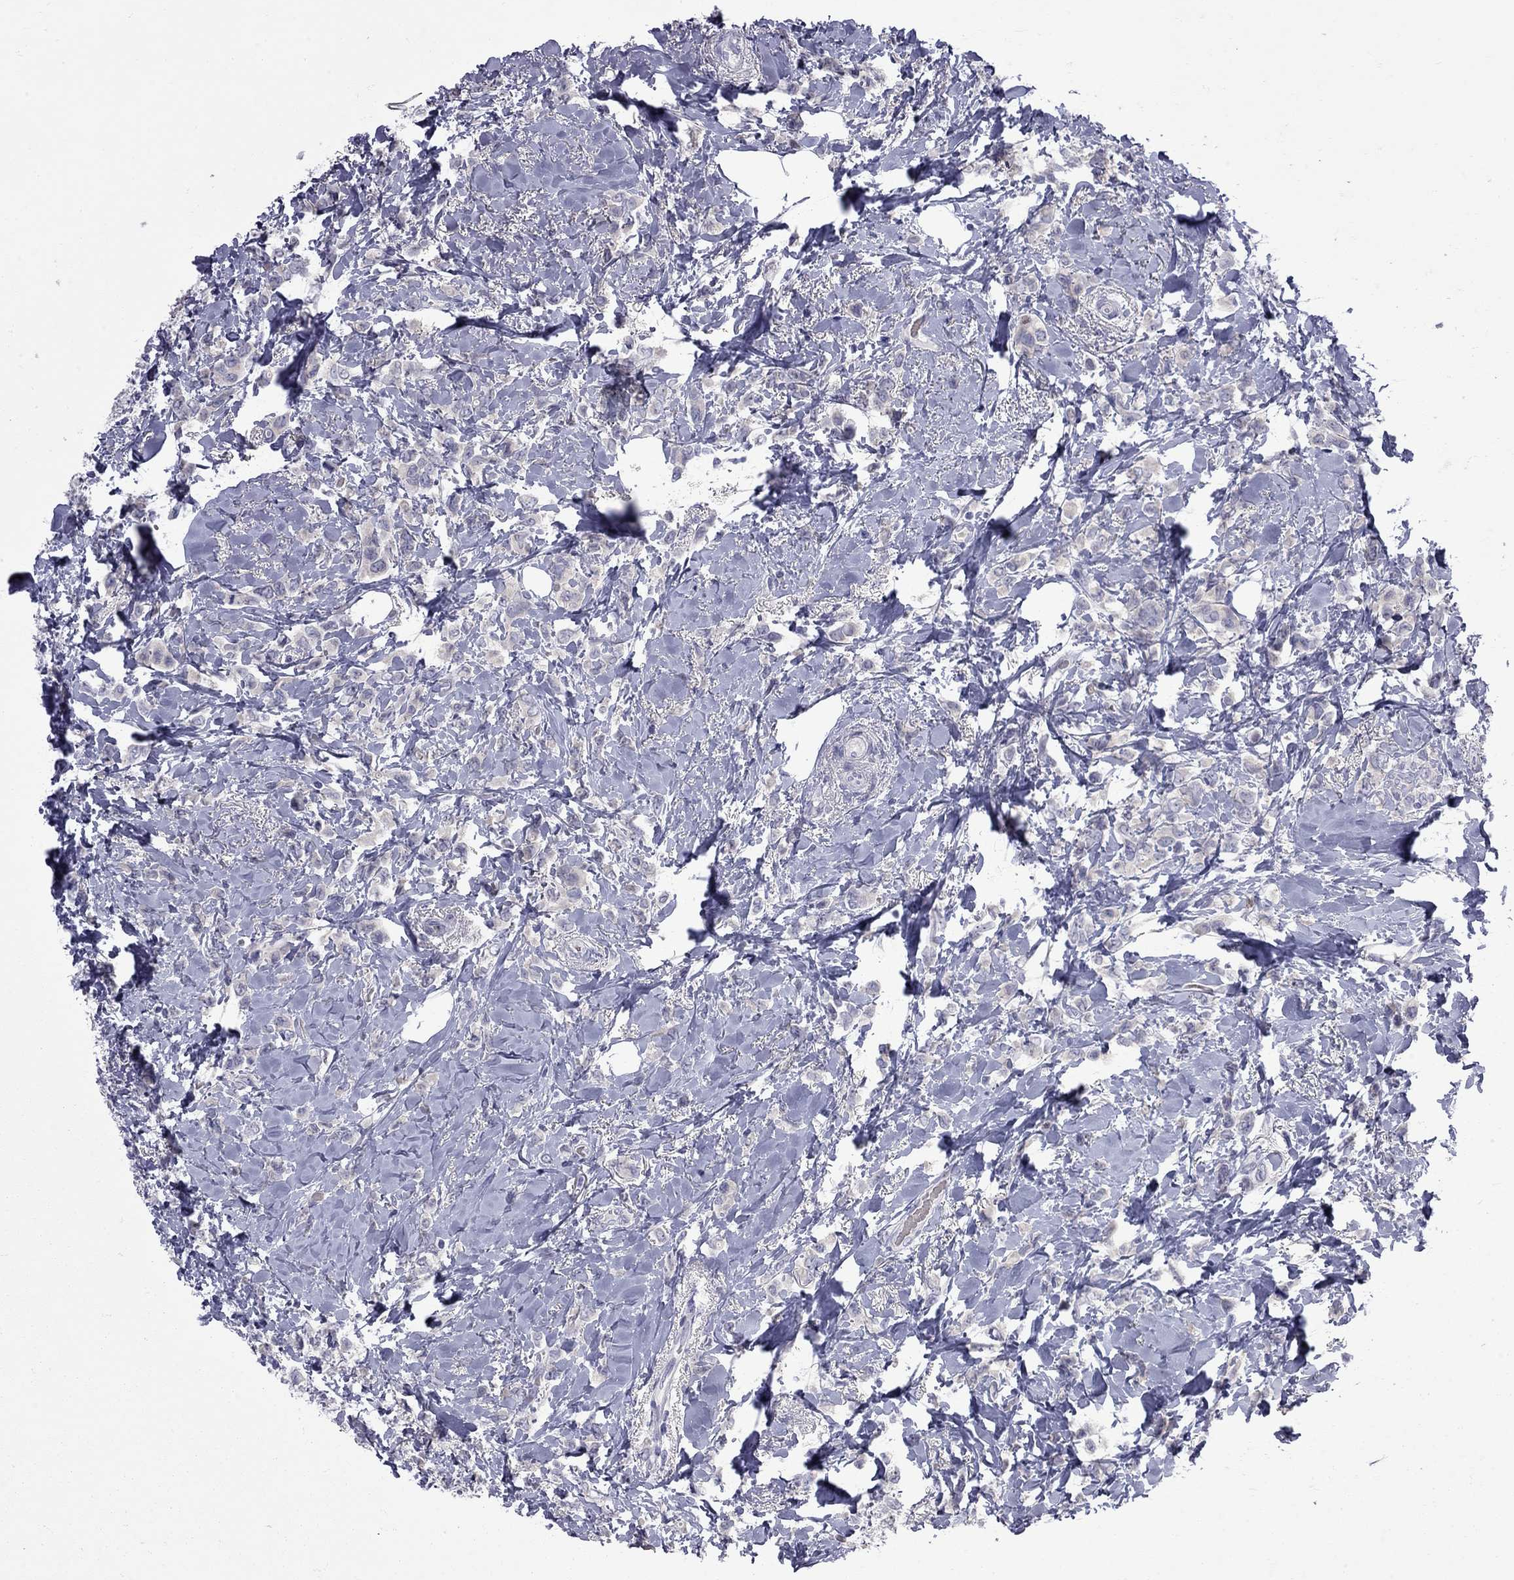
{"staining": {"intensity": "negative", "quantity": "none", "location": "none"}, "tissue": "breast cancer", "cell_type": "Tumor cells", "image_type": "cancer", "snomed": [{"axis": "morphology", "description": "Lobular carcinoma"}, {"axis": "topography", "description": "Breast"}], "caption": "The IHC photomicrograph has no significant expression in tumor cells of breast cancer tissue. The staining is performed using DAB brown chromogen with nuclei counter-stained in using hematoxylin.", "gene": "NRARP", "patient": {"sex": "female", "age": 66}}